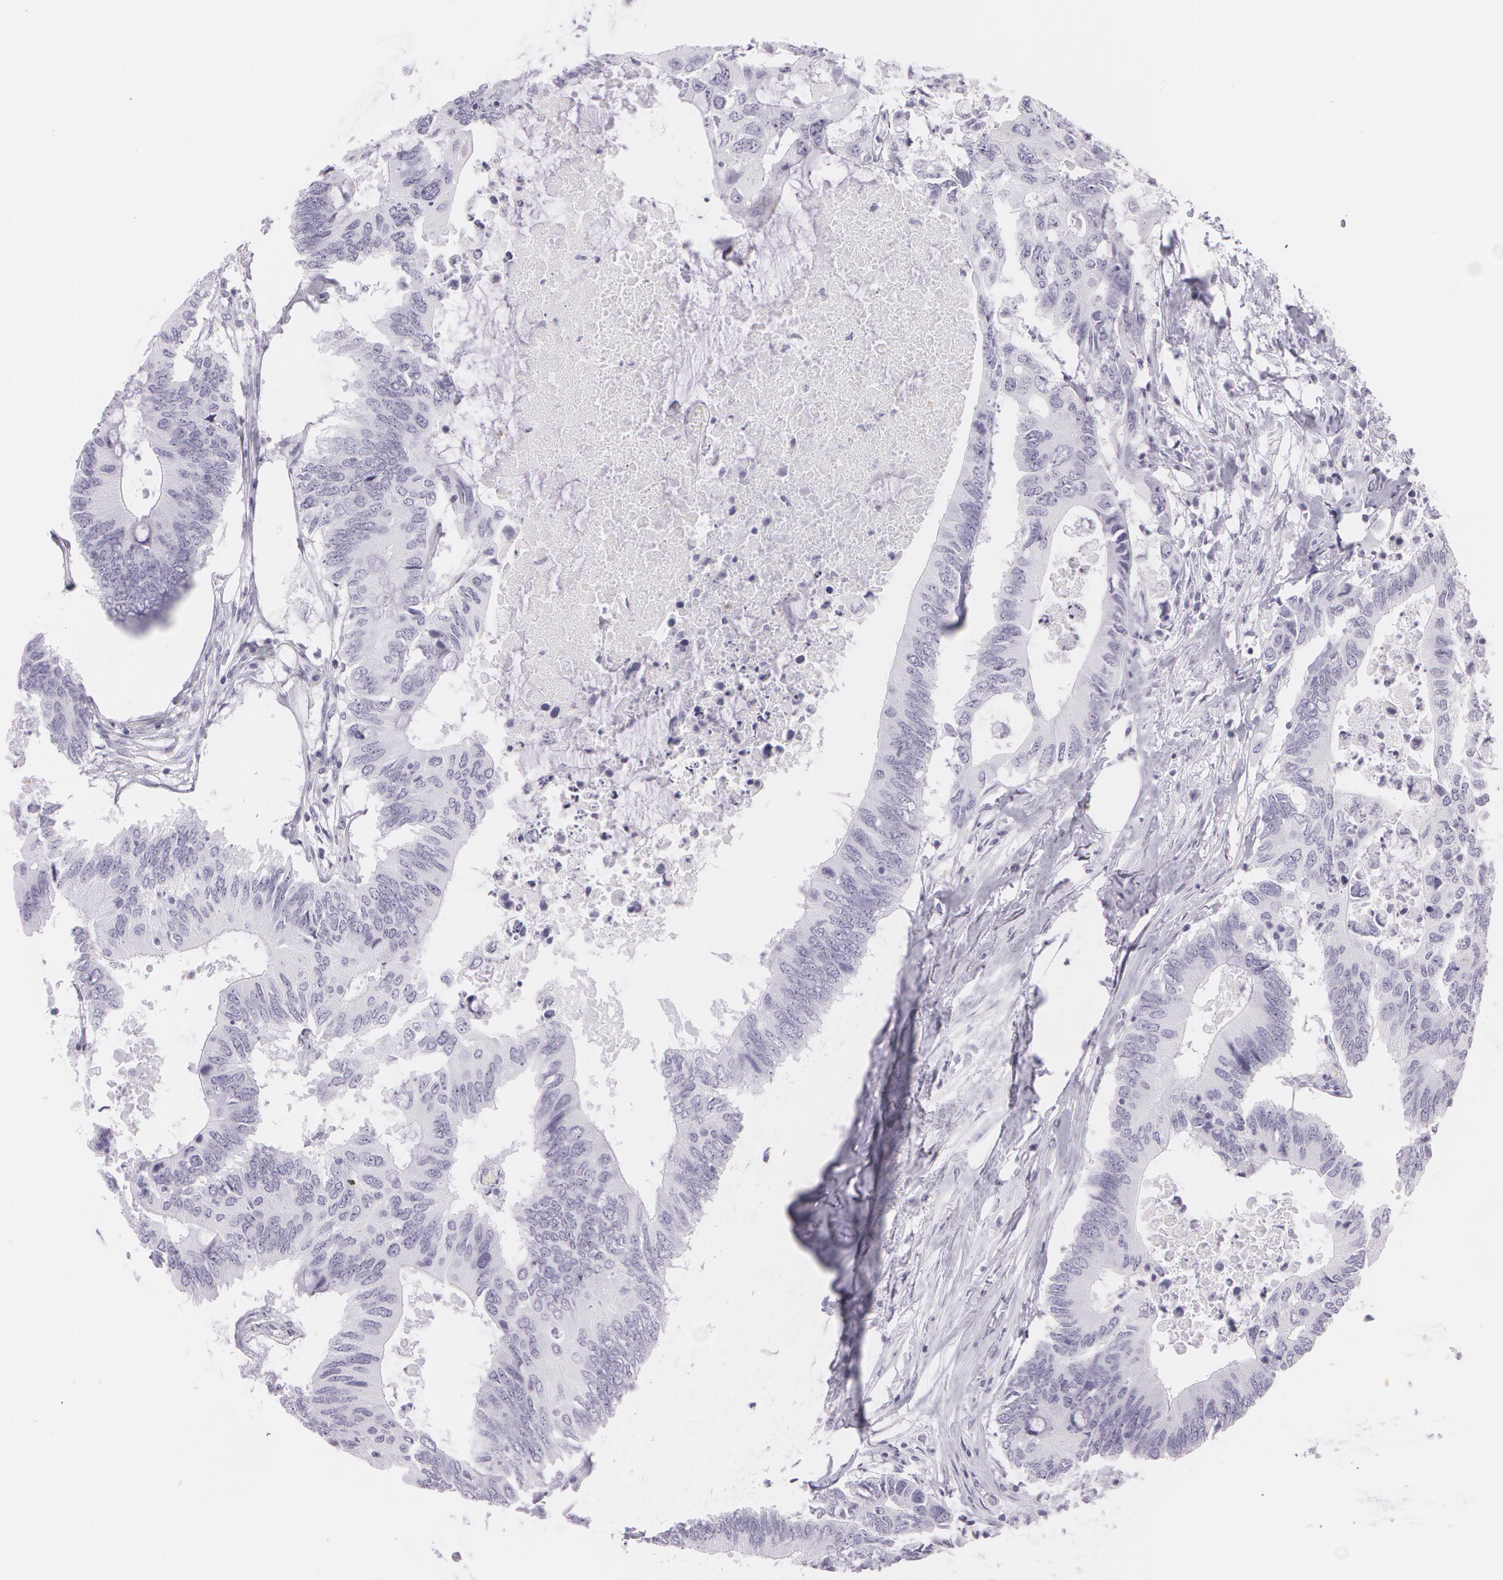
{"staining": {"intensity": "negative", "quantity": "none", "location": "none"}, "tissue": "colorectal cancer", "cell_type": "Tumor cells", "image_type": "cancer", "snomed": [{"axis": "morphology", "description": "Adenocarcinoma, NOS"}, {"axis": "topography", "description": "Colon"}], "caption": "Immunohistochemistry (IHC) micrograph of neoplastic tissue: colorectal cancer stained with DAB (3,3'-diaminobenzidine) demonstrates no significant protein expression in tumor cells. (DAB immunohistochemistry, high magnification).", "gene": "SNCG", "patient": {"sex": "male", "age": 71}}